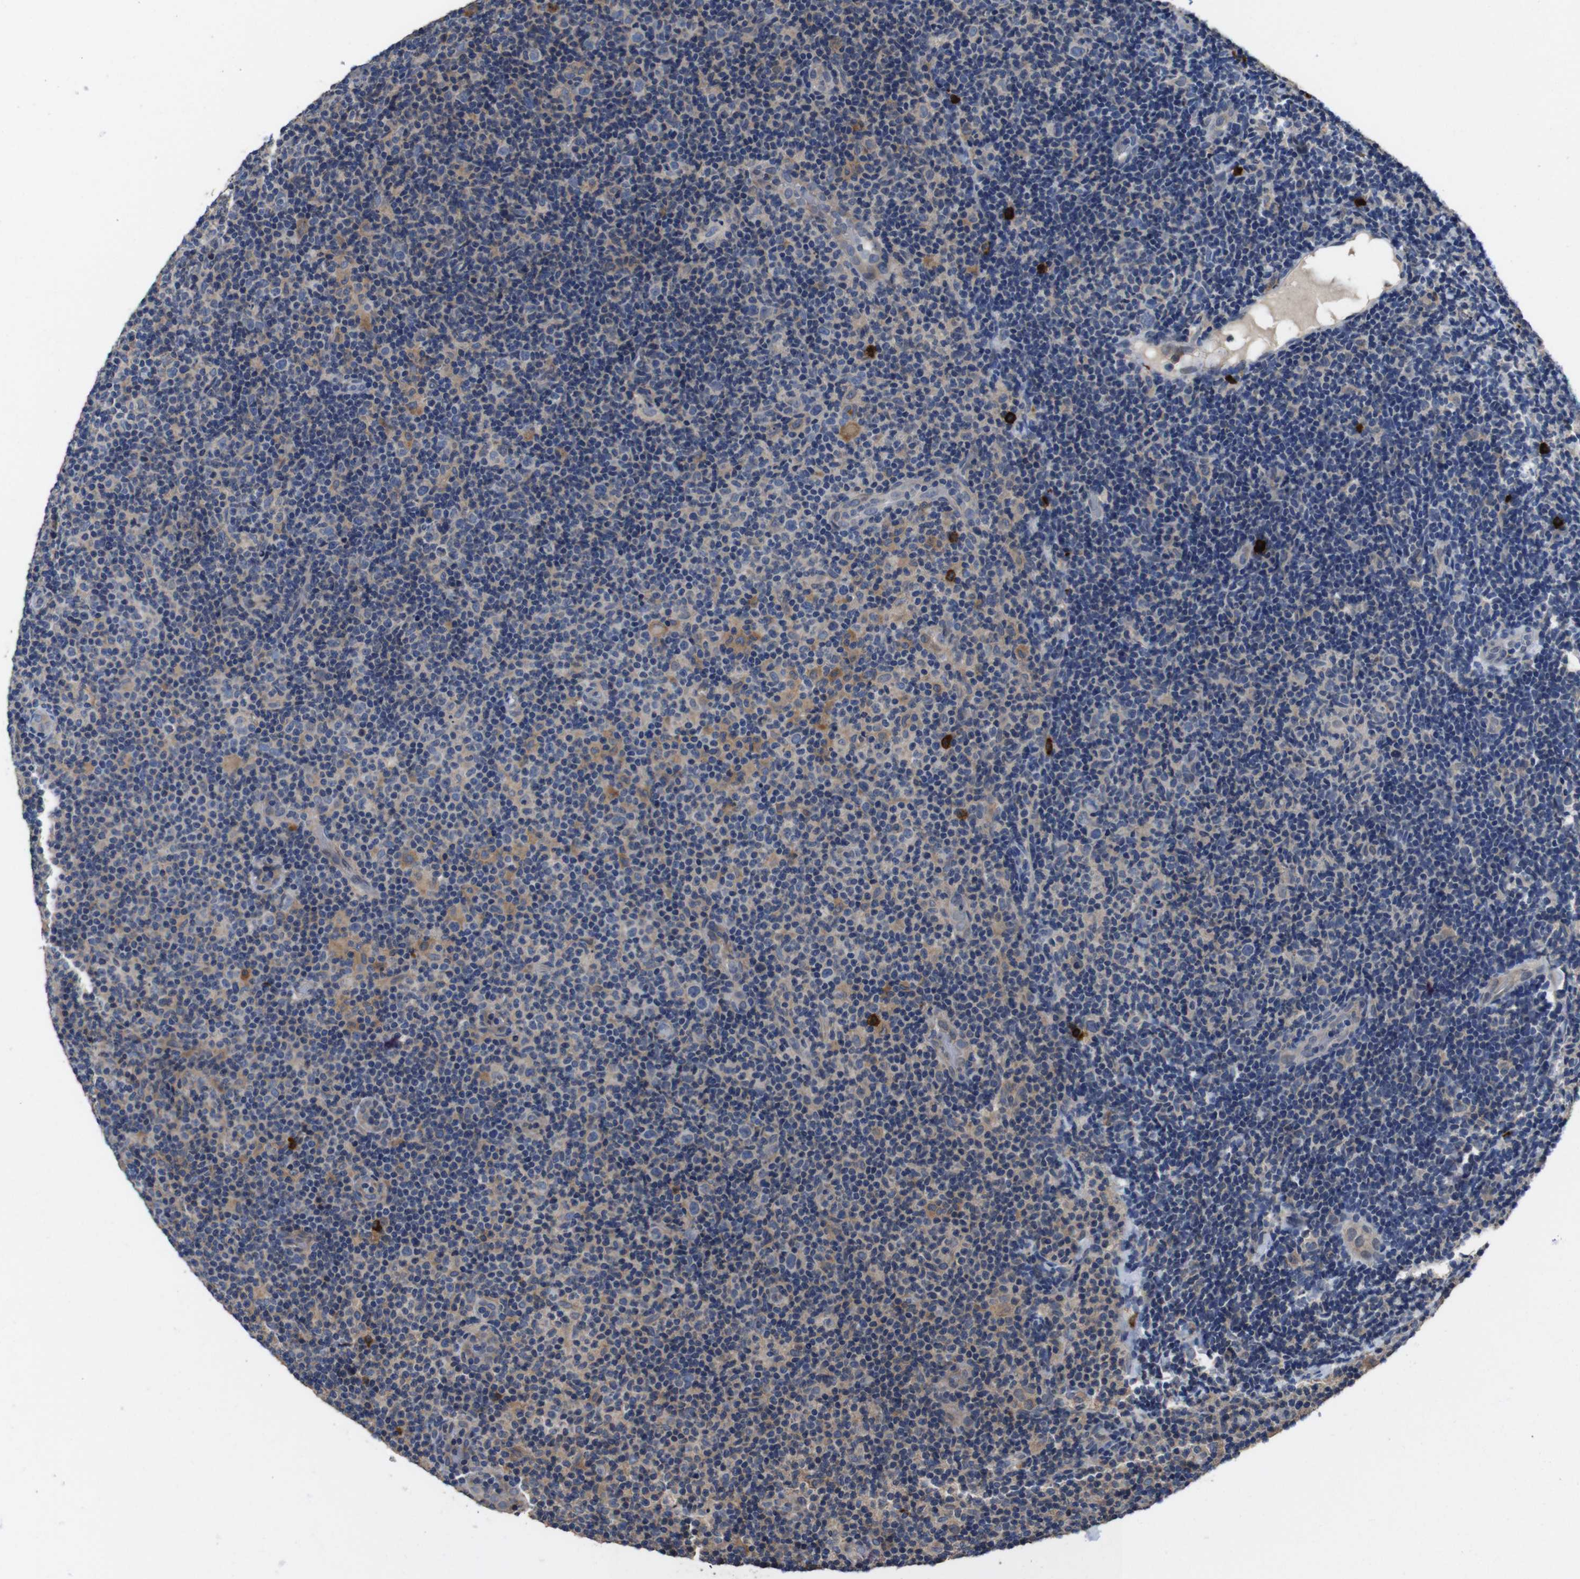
{"staining": {"intensity": "weak", "quantity": "25%-75%", "location": "cytoplasmic/membranous"}, "tissue": "lymphoma", "cell_type": "Tumor cells", "image_type": "cancer", "snomed": [{"axis": "morphology", "description": "Malignant lymphoma, non-Hodgkin's type, Low grade"}, {"axis": "topography", "description": "Lymph node"}], "caption": "Low-grade malignant lymphoma, non-Hodgkin's type stained for a protein displays weak cytoplasmic/membranous positivity in tumor cells.", "gene": "GLIPR1", "patient": {"sex": "male", "age": 83}}